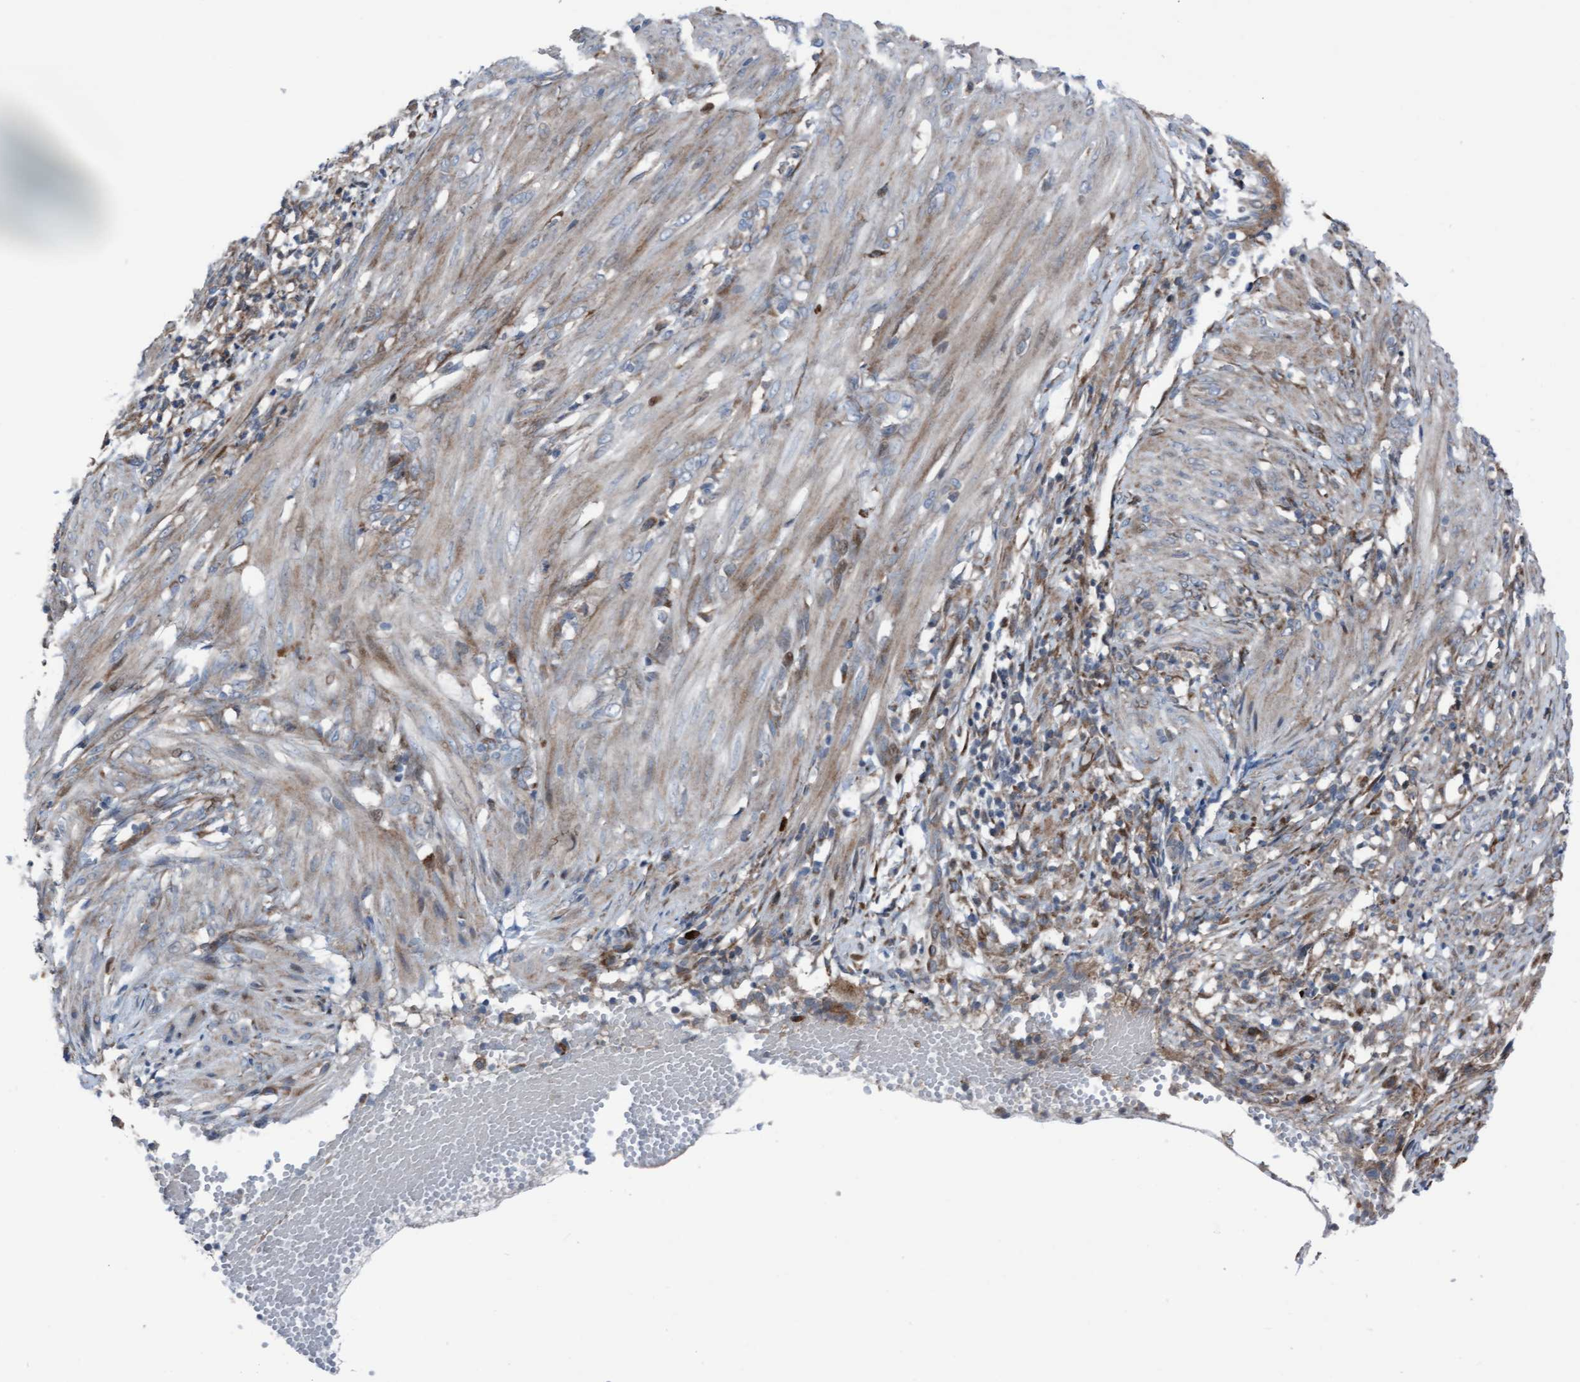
{"staining": {"intensity": "moderate", "quantity": ">75%", "location": "cytoplasmic/membranous"}, "tissue": "endometrial cancer", "cell_type": "Tumor cells", "image_type": "cancer", "snomed": [{"axis": "morphology", "description": "Adenocarcinoma, NOS"}, {"axis": "topography", "description": "Endometrium"}], "caption": "Immunohistochemical staining of endometrial adenocarcinoma reveals medium levels of moderate cytoplasmic/membranous staining in about >75% of tumor cells.", "gene": "KLHL26", "patient": {"sex": "female", "age": 51}}